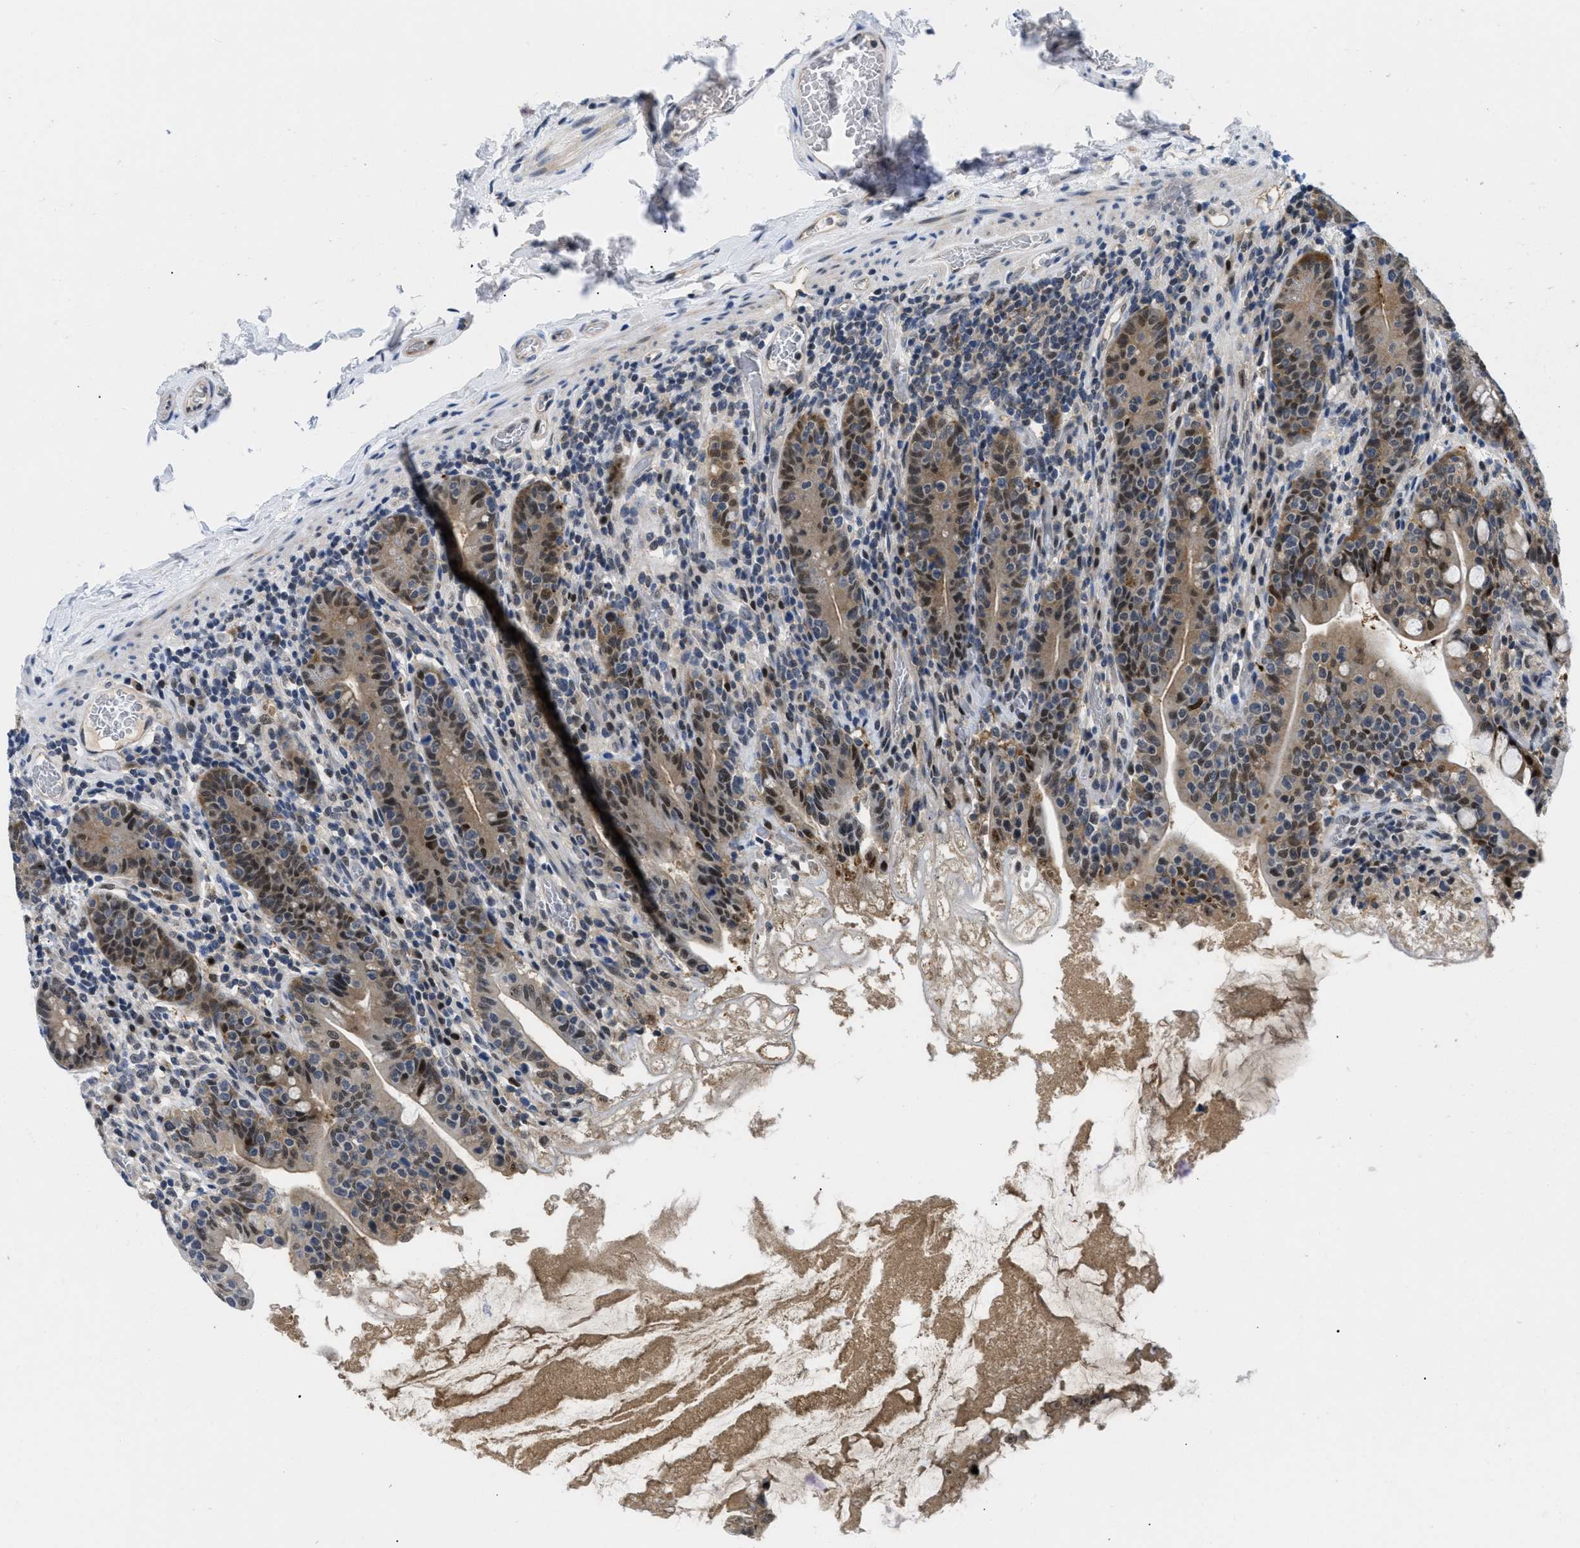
{"staining": {"intensity": "moderate", "quantity": ">75%", "location": "cytoplasmic/membranous,nuclear"}, "tissue": "small intestine", "cell_type": "Glandular cells", "image_type": "normal", "snomed": [{"axis": "morphology", "description": "Normal tissue, NOS"}, {"axis": "topography", "description": "Small intestine"}], "caption": "Immunohistochemistry (IHC) image of unremarkable small intestine: small intestine stained using immunohistochemistry displays medium levels of moderate protein expression localized specifically in the cytoplasmic/membranous,nuclear of glandular cells, appearing as a cytoplasmic/membranous,nuclear brown color.", "gene": "SLC29A2", "patient": {"sex": "female", "age": 56}}